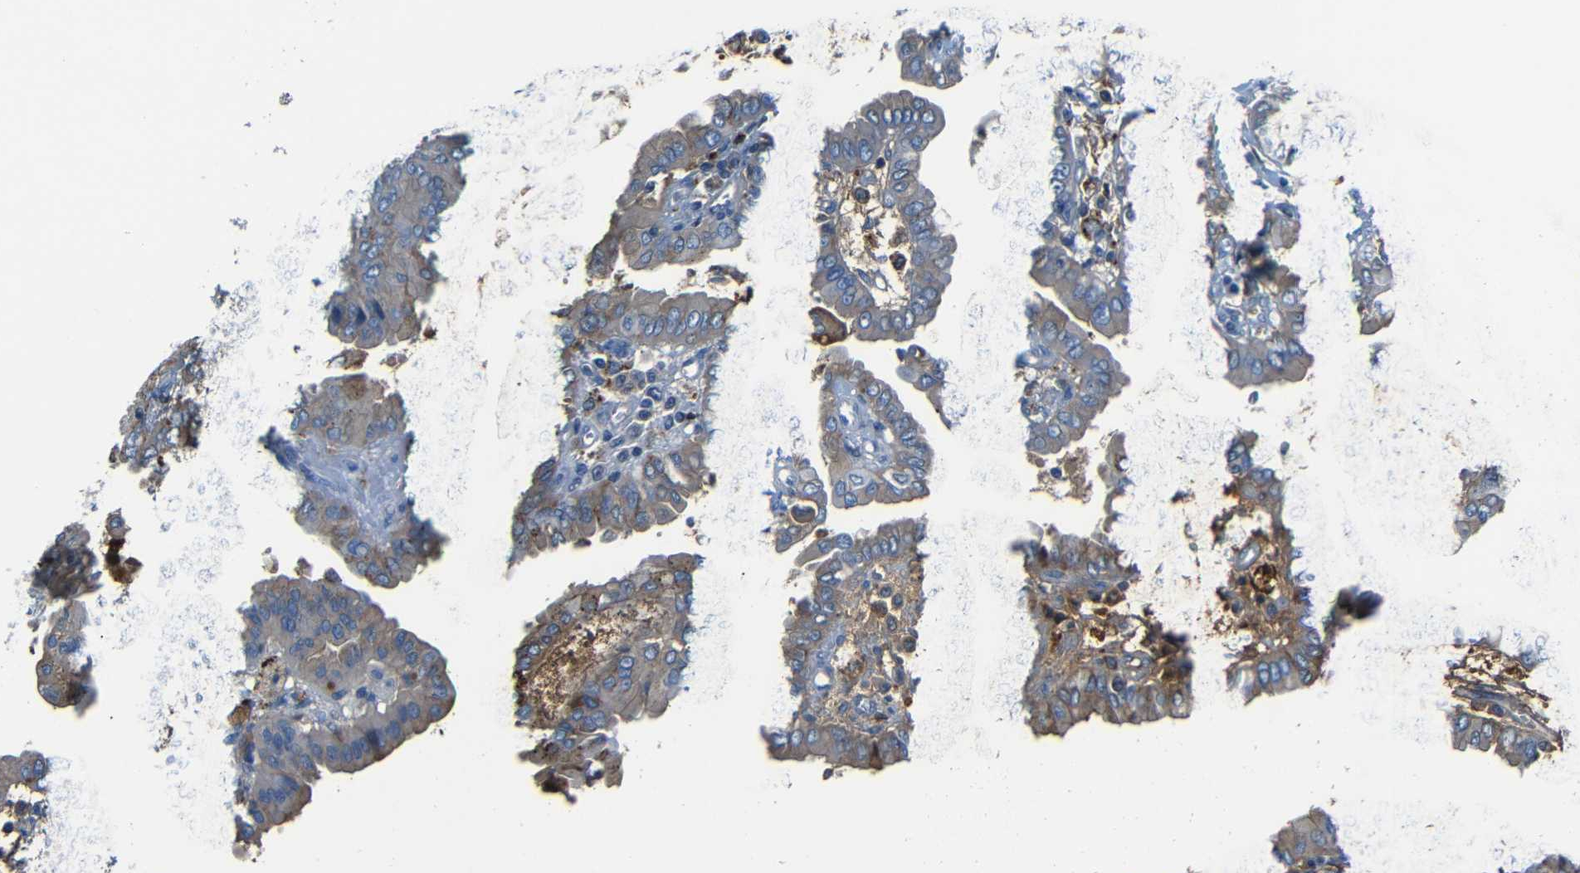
{"staining": {"intensity": "moderate", "quantity": "25%-75%", "location": "cytoplasmic/membranous"}, "tissue": "thyroid cancer", "cell_type": "Tumor cells", "image_type": "cancer", "snomed": [{"axis": "morphology", "description": "Papillary adenocarcinoma, NOS"}, {"axis": "topography", "description": "Thyroid gland"}], "caption": "Thyroid cancer (papillary adenocarcinoma) stained with immunohistochemistry (IHC) displays moderate cytoplasmic/membranous expression in approximately 25%-75% of tumor cells.", "gene": "SERPINA1", "patient": {"sex": "male", "age": 33}}